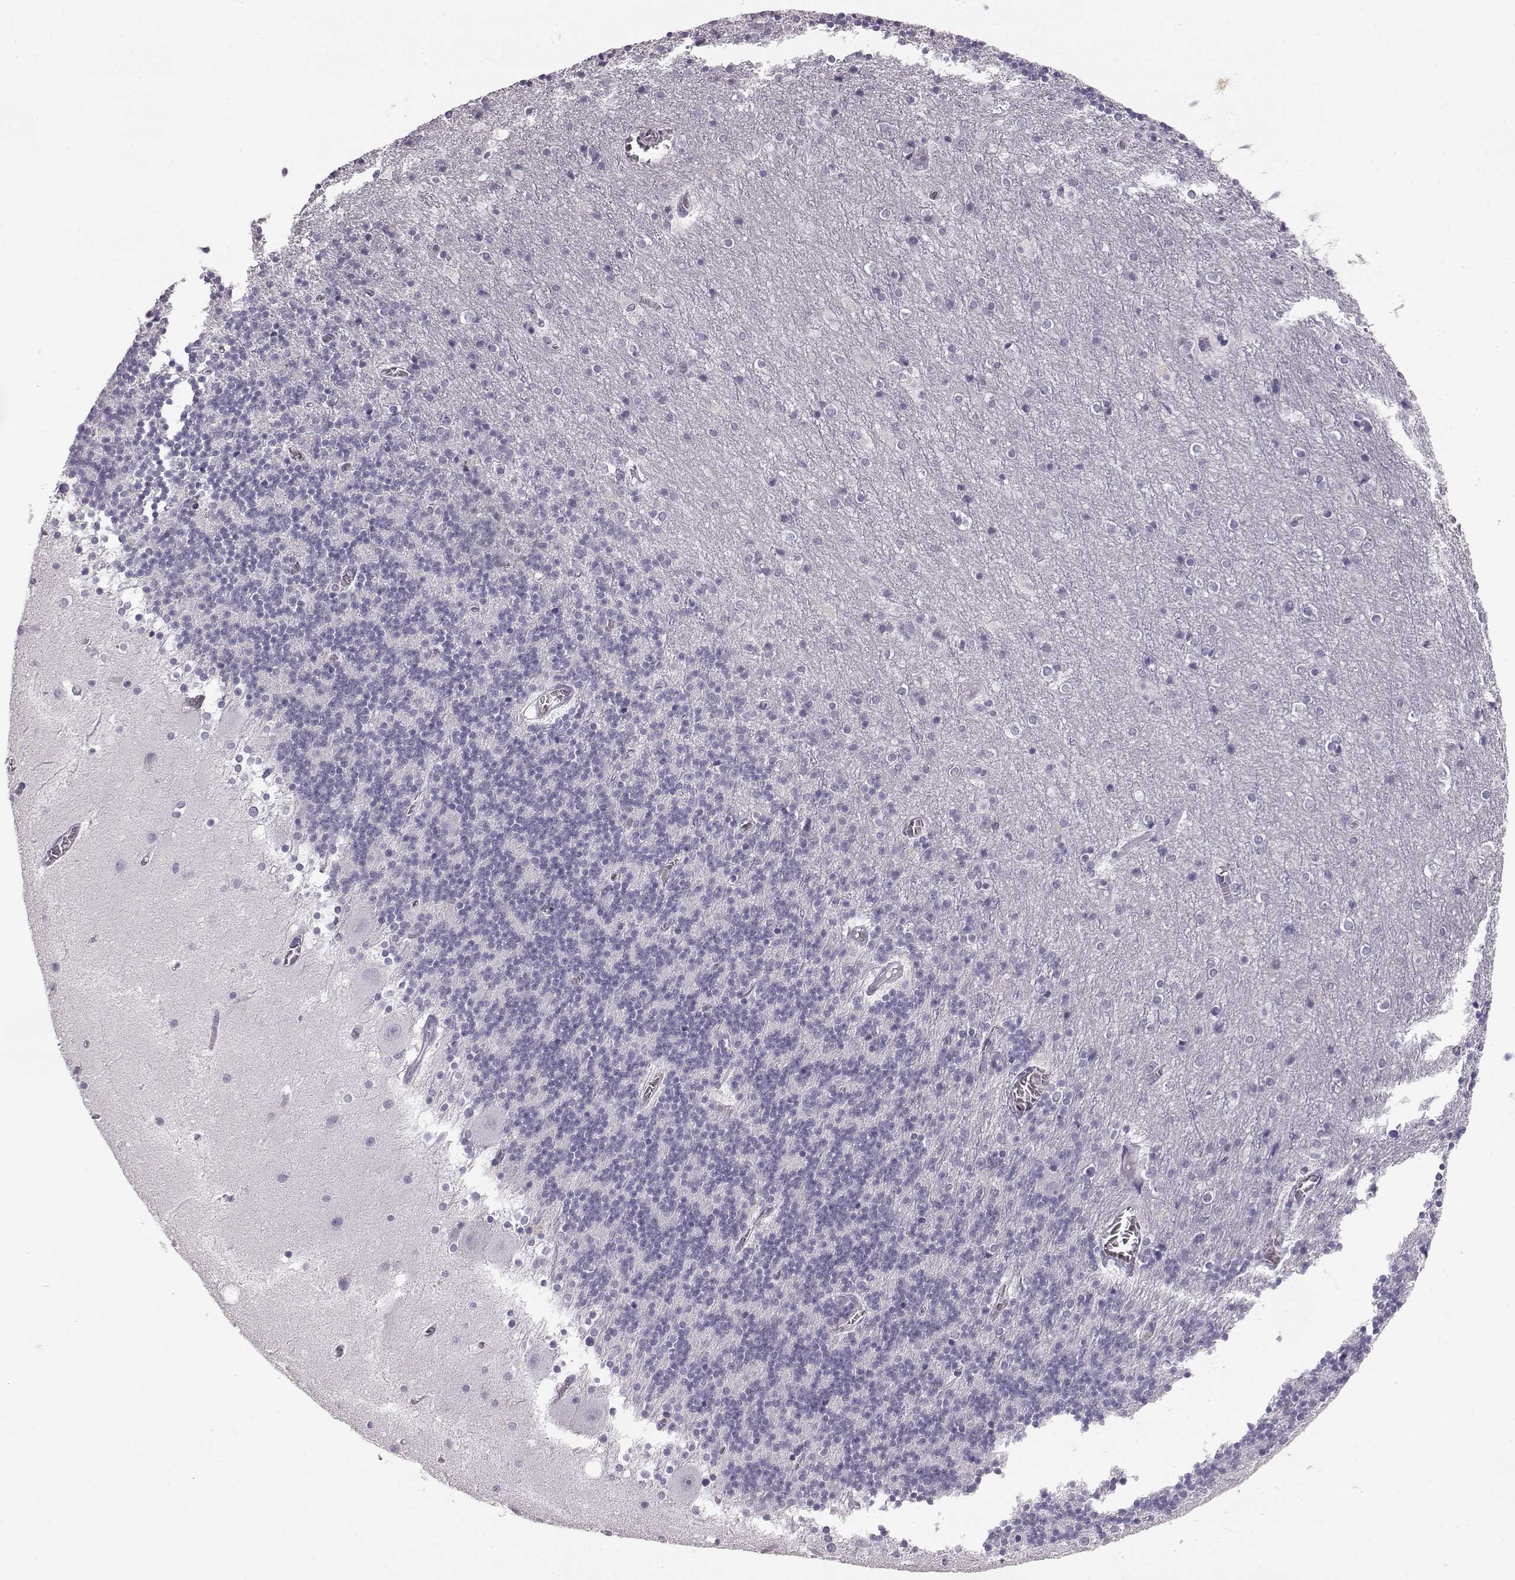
{"staining": {"intensity": "negative", "quantity": "none", "location": "none"}, "tissue": "cerebellum", "cell_type": "Cells in granular layer", "image_type": "normal", "snomed": [{"axis": "morphology", "description": "Normal tissue, NOS"}, {"axis": "topography", "description": "Cerebellum"}], "caption": "Protein analysis of unremarkable cerebellum shows no significant expression in cells in granular layer.", "gene": "BFSP2", "patient": {"sex": "male", "age": 70}}